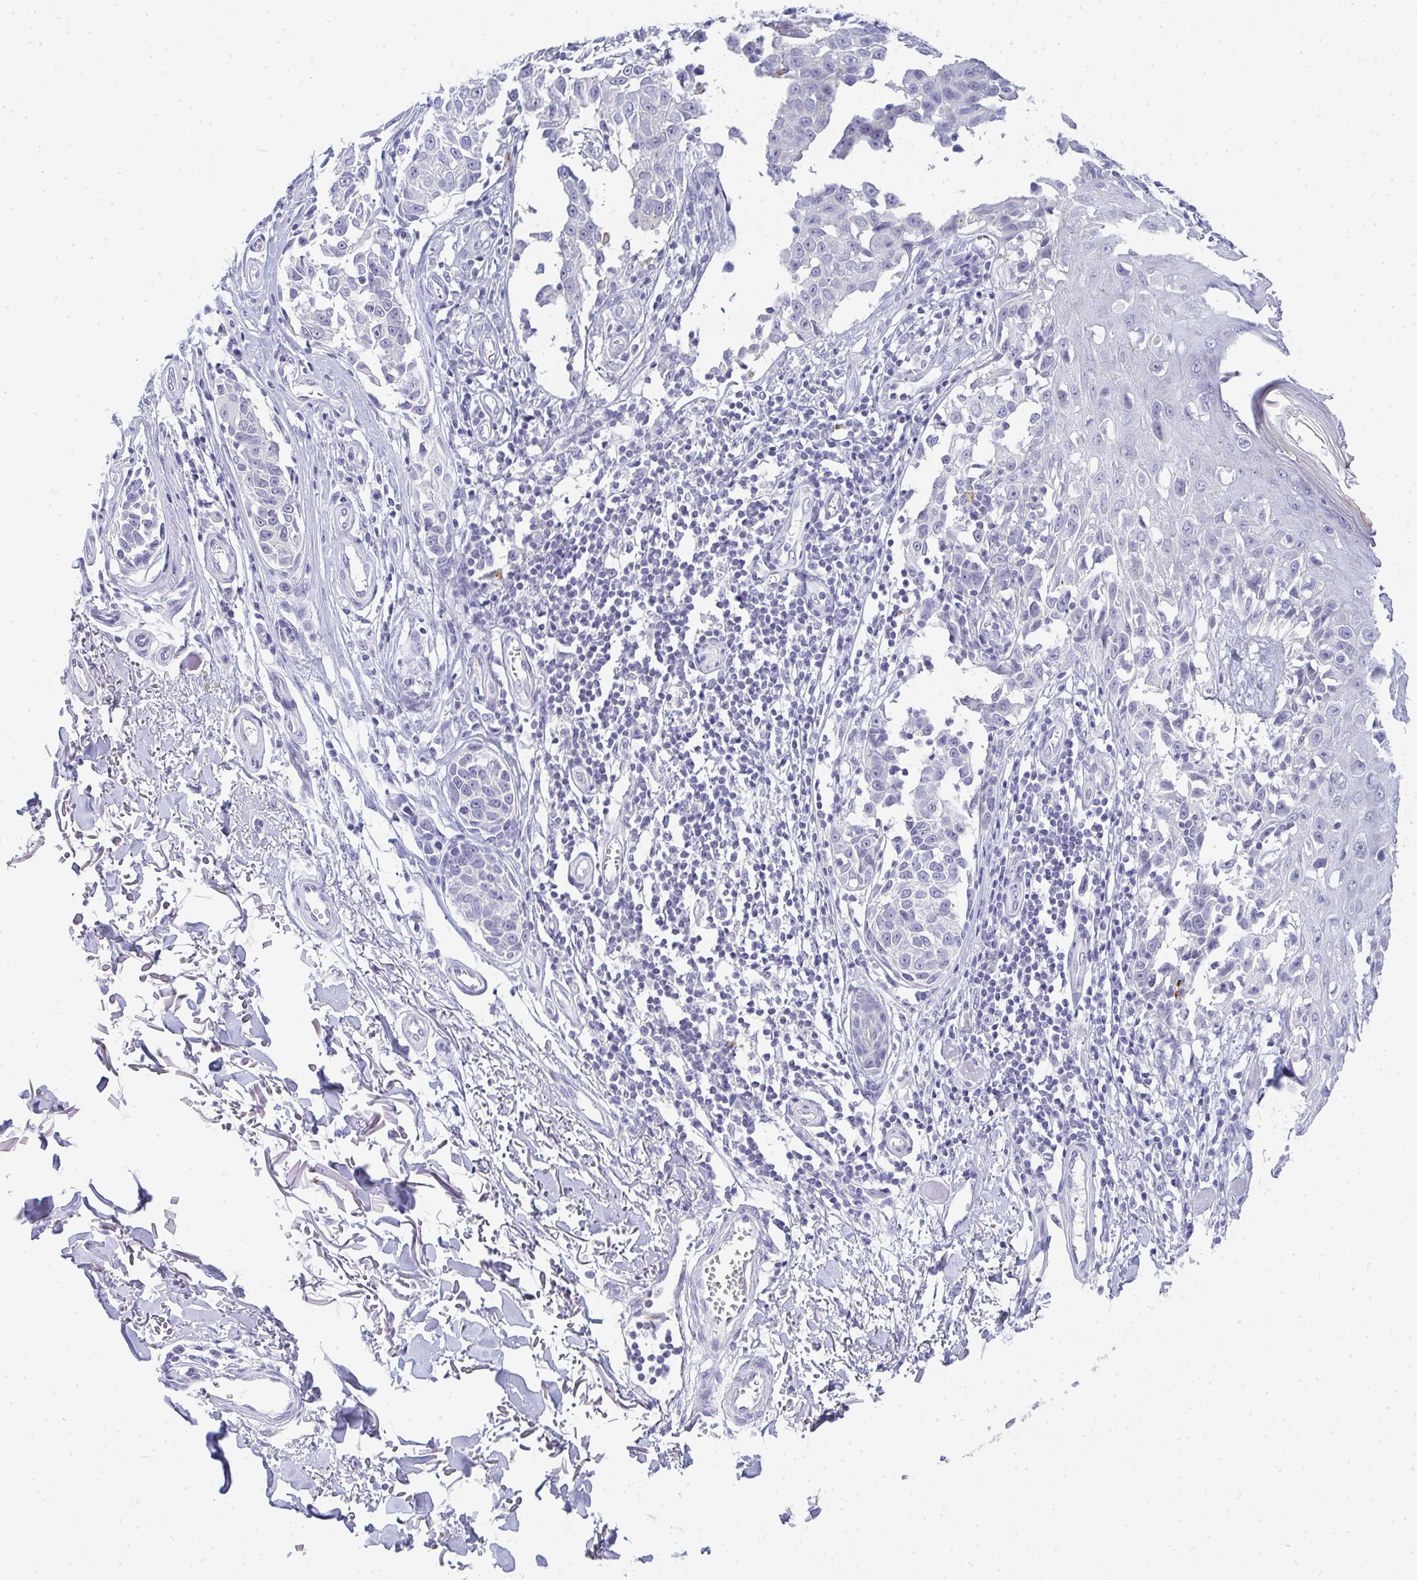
{"staining": {"intensity": "negative", "quantity": "none", "location": "none"}, "tissue": "melanoma", "cell_type": "Tumor cells", "image_type": "cancer", "snomed": [{"axis": "morphology", "description": "Malignant melanoma, NOS"}, {"axis": "topography", "description": "Skin"}], "caption": "Immunohistochemical staining of melanoma demonstrates no significant expression in tumor cells.", "gene": "TMEM82", "patient": {"sex": "male", "age": 73}}